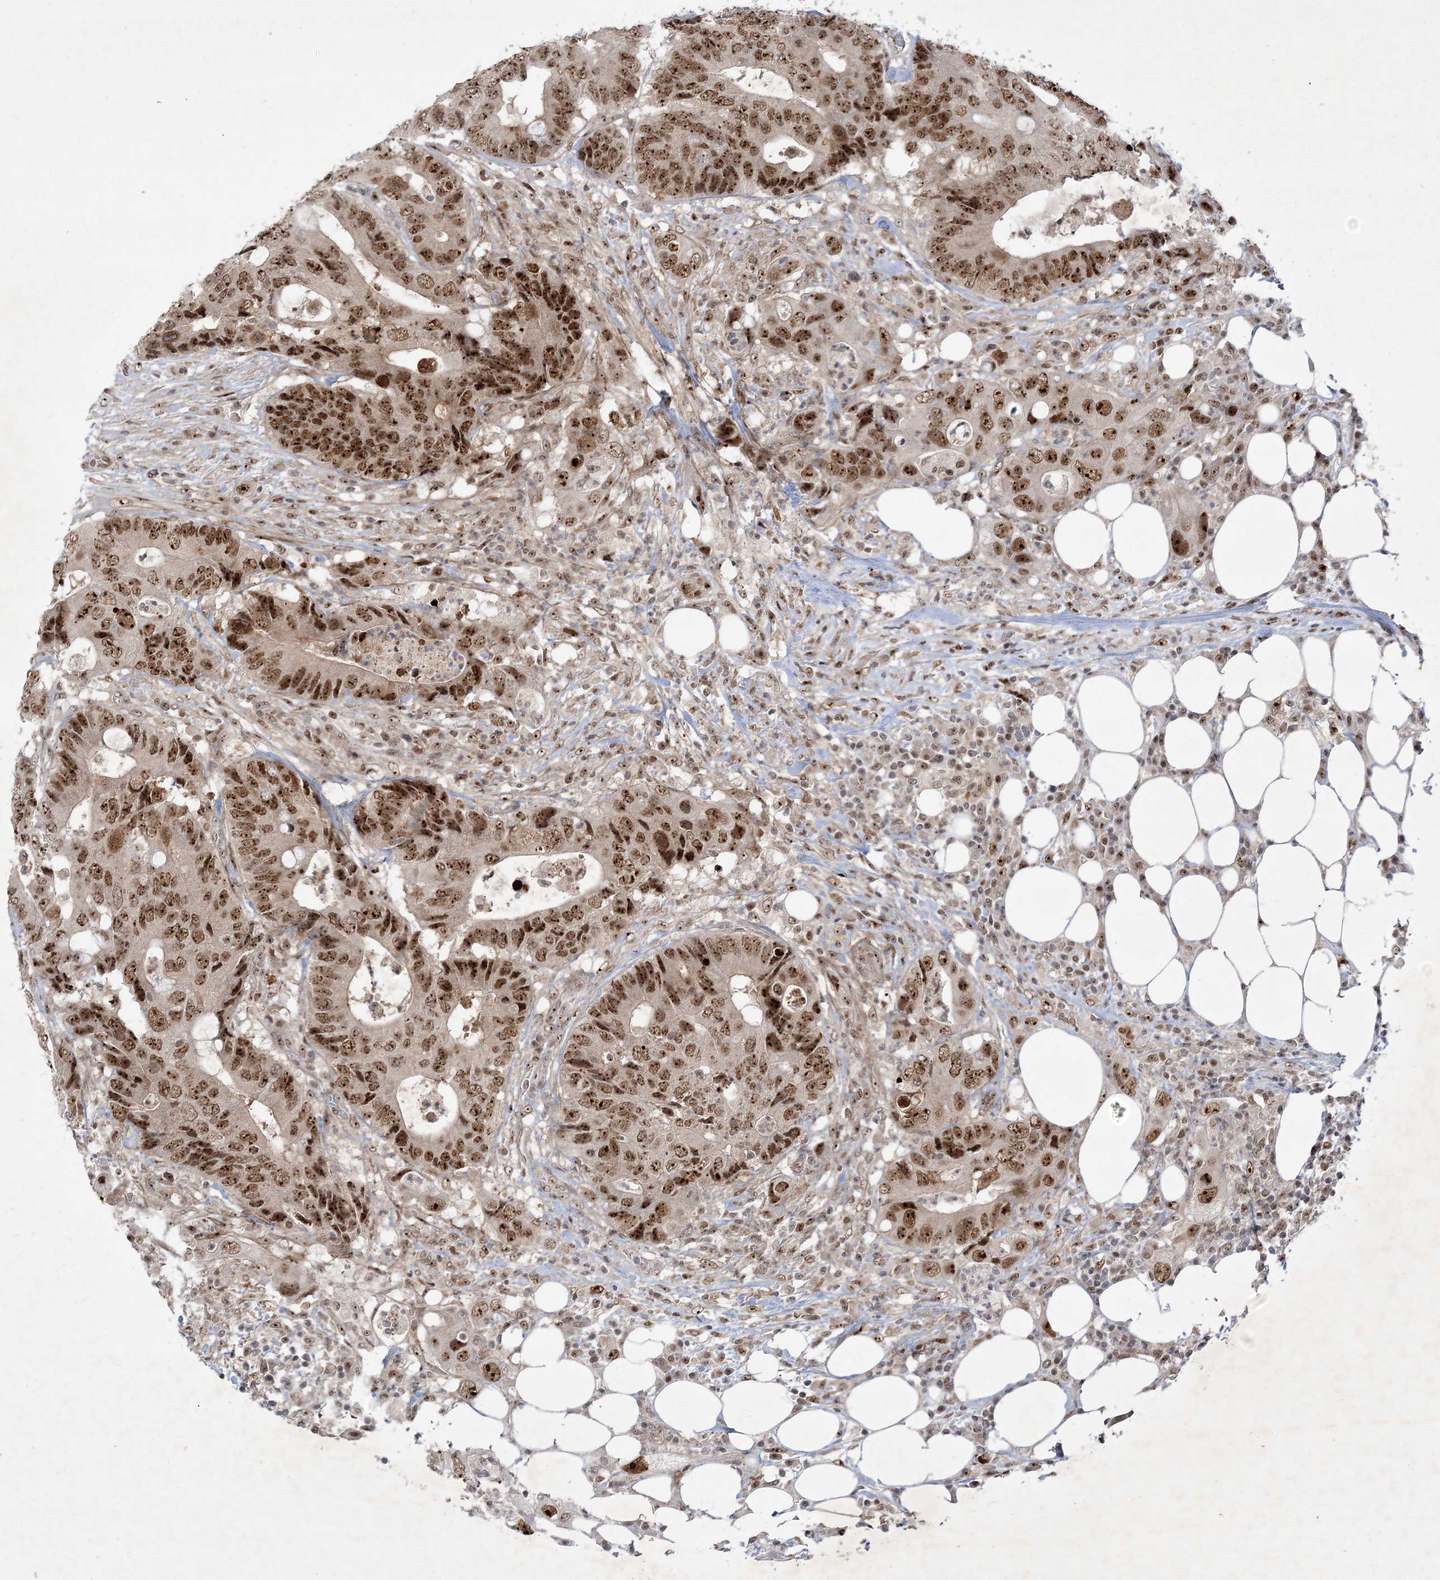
{"staining": {"intensity": "strong", "quantity": ">75%", "location": "nuclear"}, "tissue": "colorectal cancer", "cell_type": "Tumor cells", "image_type": "cancer", "snomed": [{"axis": "morphology", "description": "Adenocarcinoma, NOS"}, {"axis": "topography", "description": "Colon"}], "caption": "Colorectal adenocarcinoma was stained to show a protein in brown. There is high levels of strong nuclear expression in about >75% of tumor cells. (Brightfield microscopy of DAB IHC at high magnification).", "gene": "NPM3", "patient": {"sex": "male", "age": 71}}